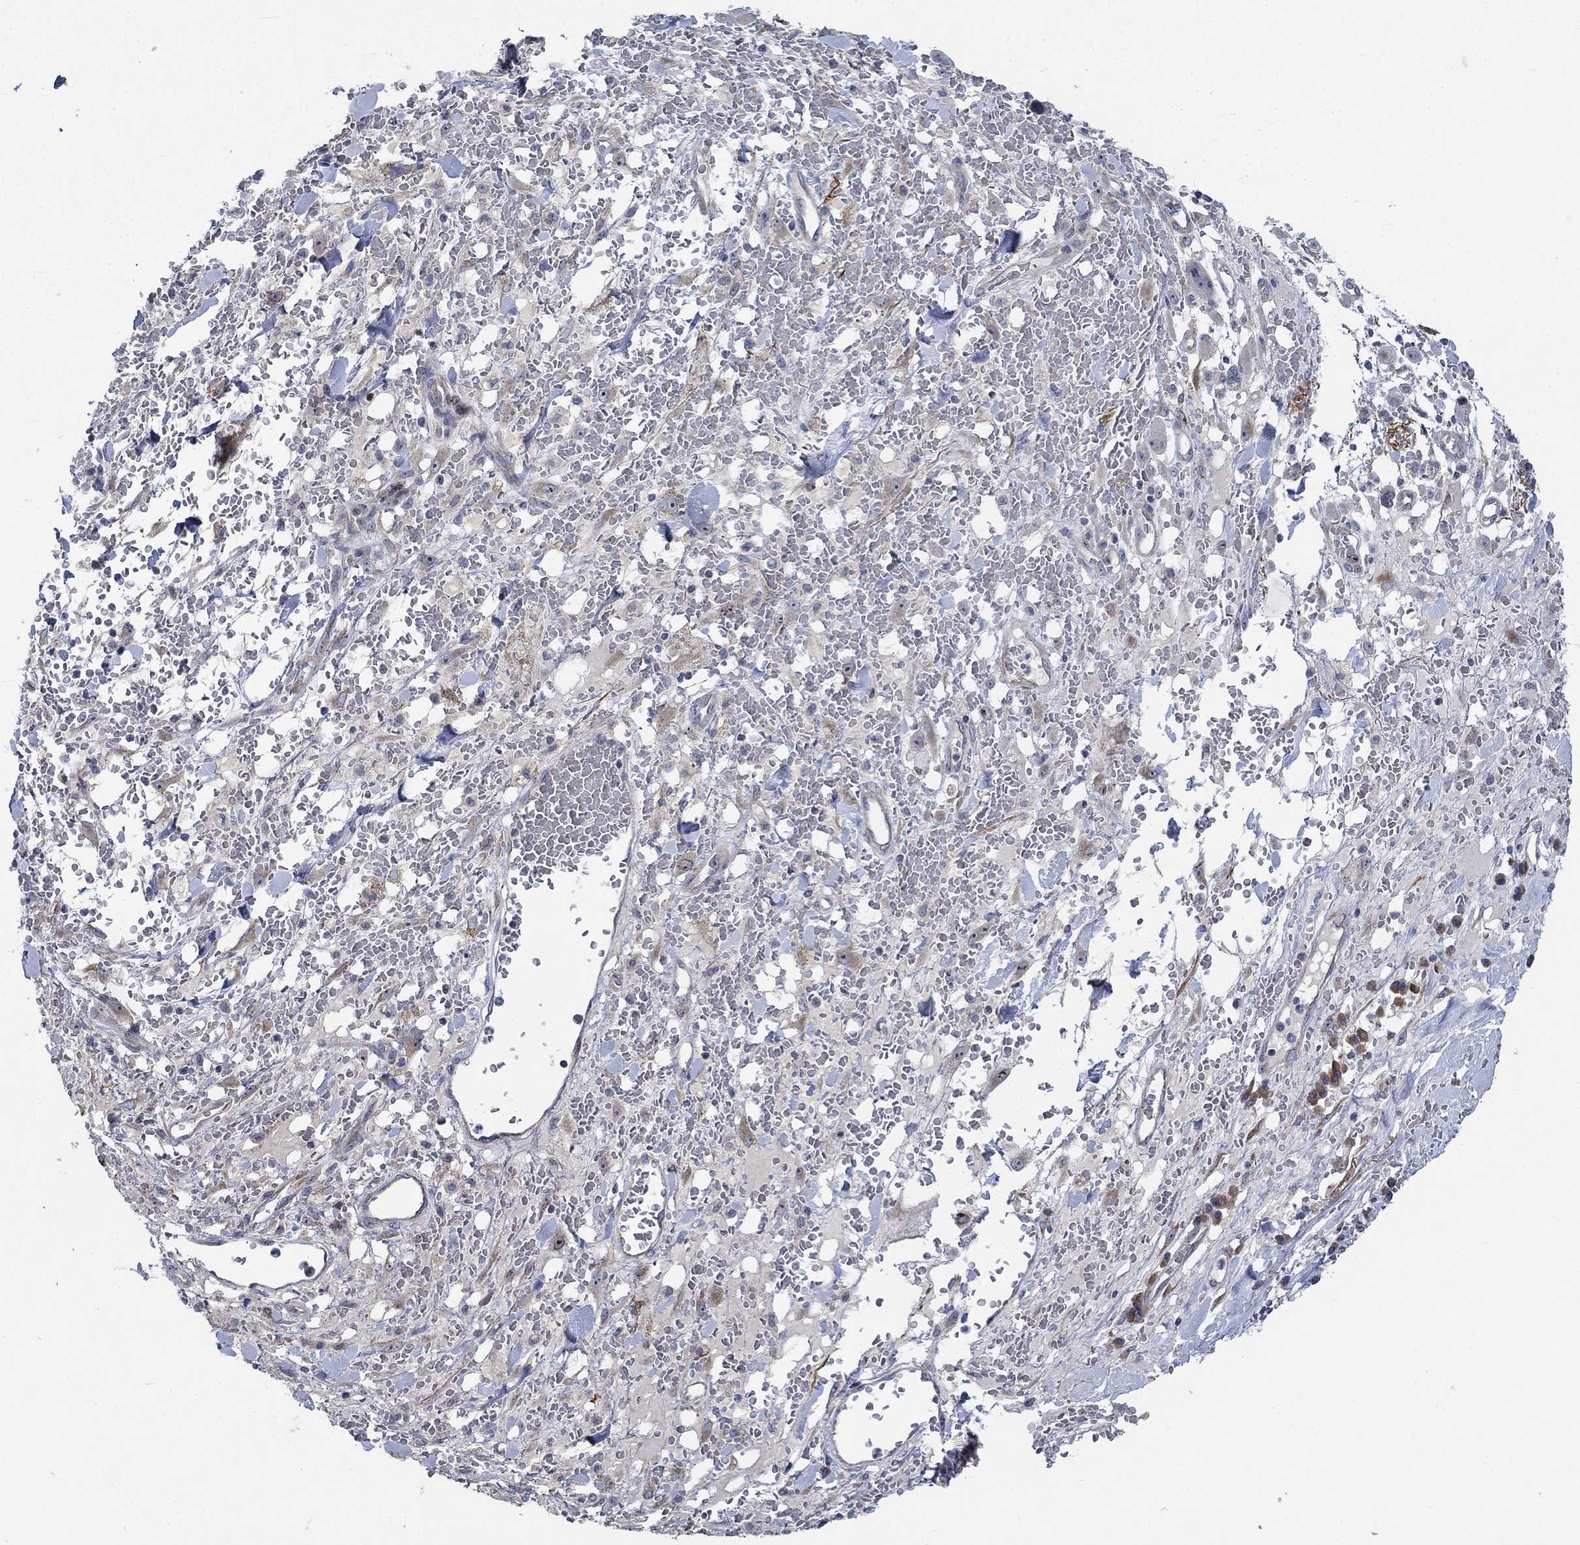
{"staining": {"intensity": "negative", "quantity": "none", "location": "none"}, "tissue": "melanoma", "cell_type": "Tumor cells", "image_type": "cancer", "snomed": [{"axis": "morphology", "description": "Malignant melanoma, NOS"}, {"axis": "topography", "description": "Skin"}], "caption": "This is an IHC histopathology image of human melanoma. There is no expression in tumor cells.", "gene": "MMP24", "patient": {"sex": "female", "age": 91}}